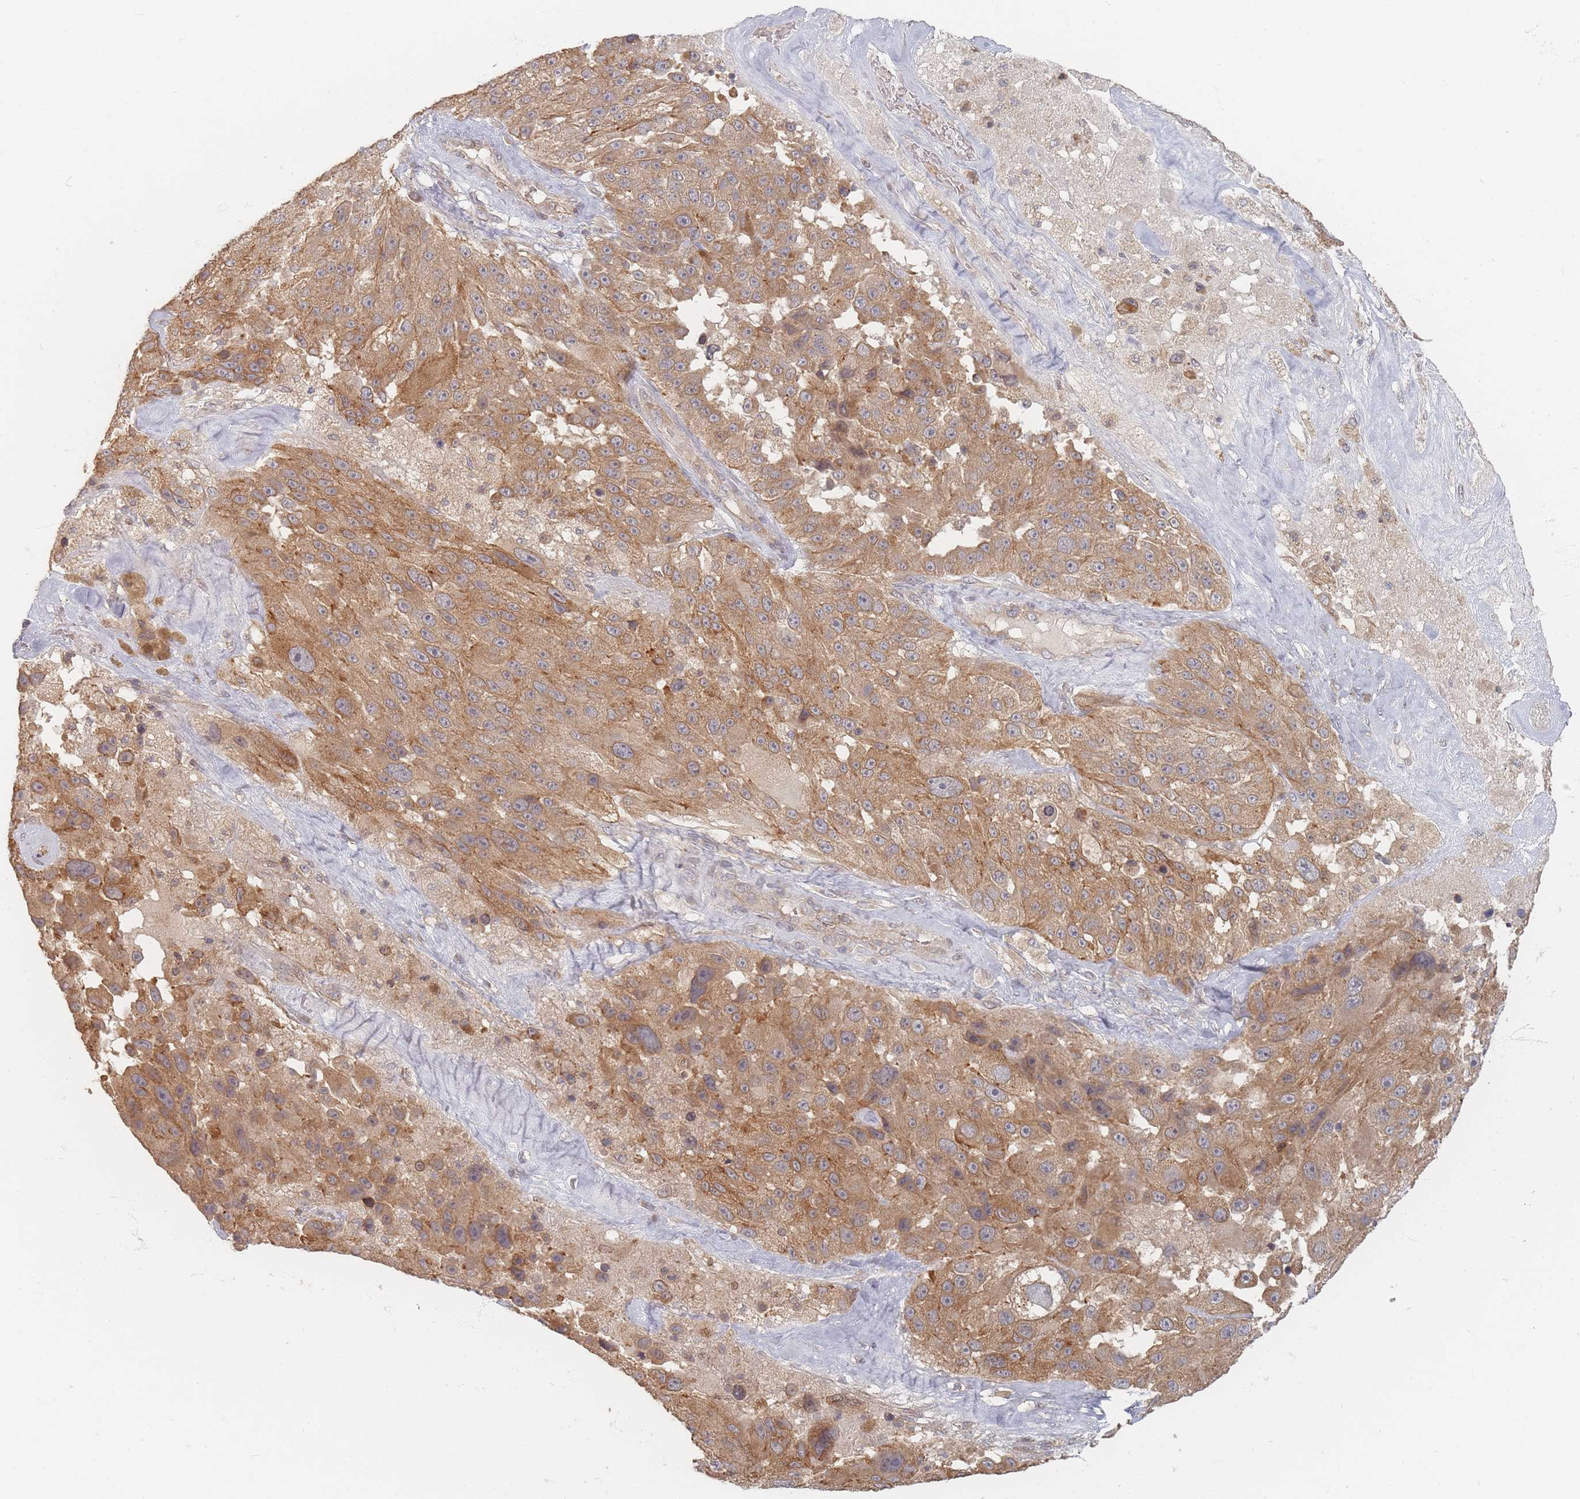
{"staining": {"intensity": "moderate", "quantity": ">75%", "location": "cytoplasmic/membranous"}, "tissue": "melanoma", "cell_type": "Tumor cells", "image_type": "cancer", "snomed": [{"axis": "morphology", "description": "Malignant melanoma, Metastatic site"}, {"axis": "topography", "description": "Lymph node"}], "caption": "Tumor cells display moderate cytoplasmic/membranous expression in about >75% of cells in melanoma.", "gene": "GLE1", "patient": {"sex": "male", "age": 62}}